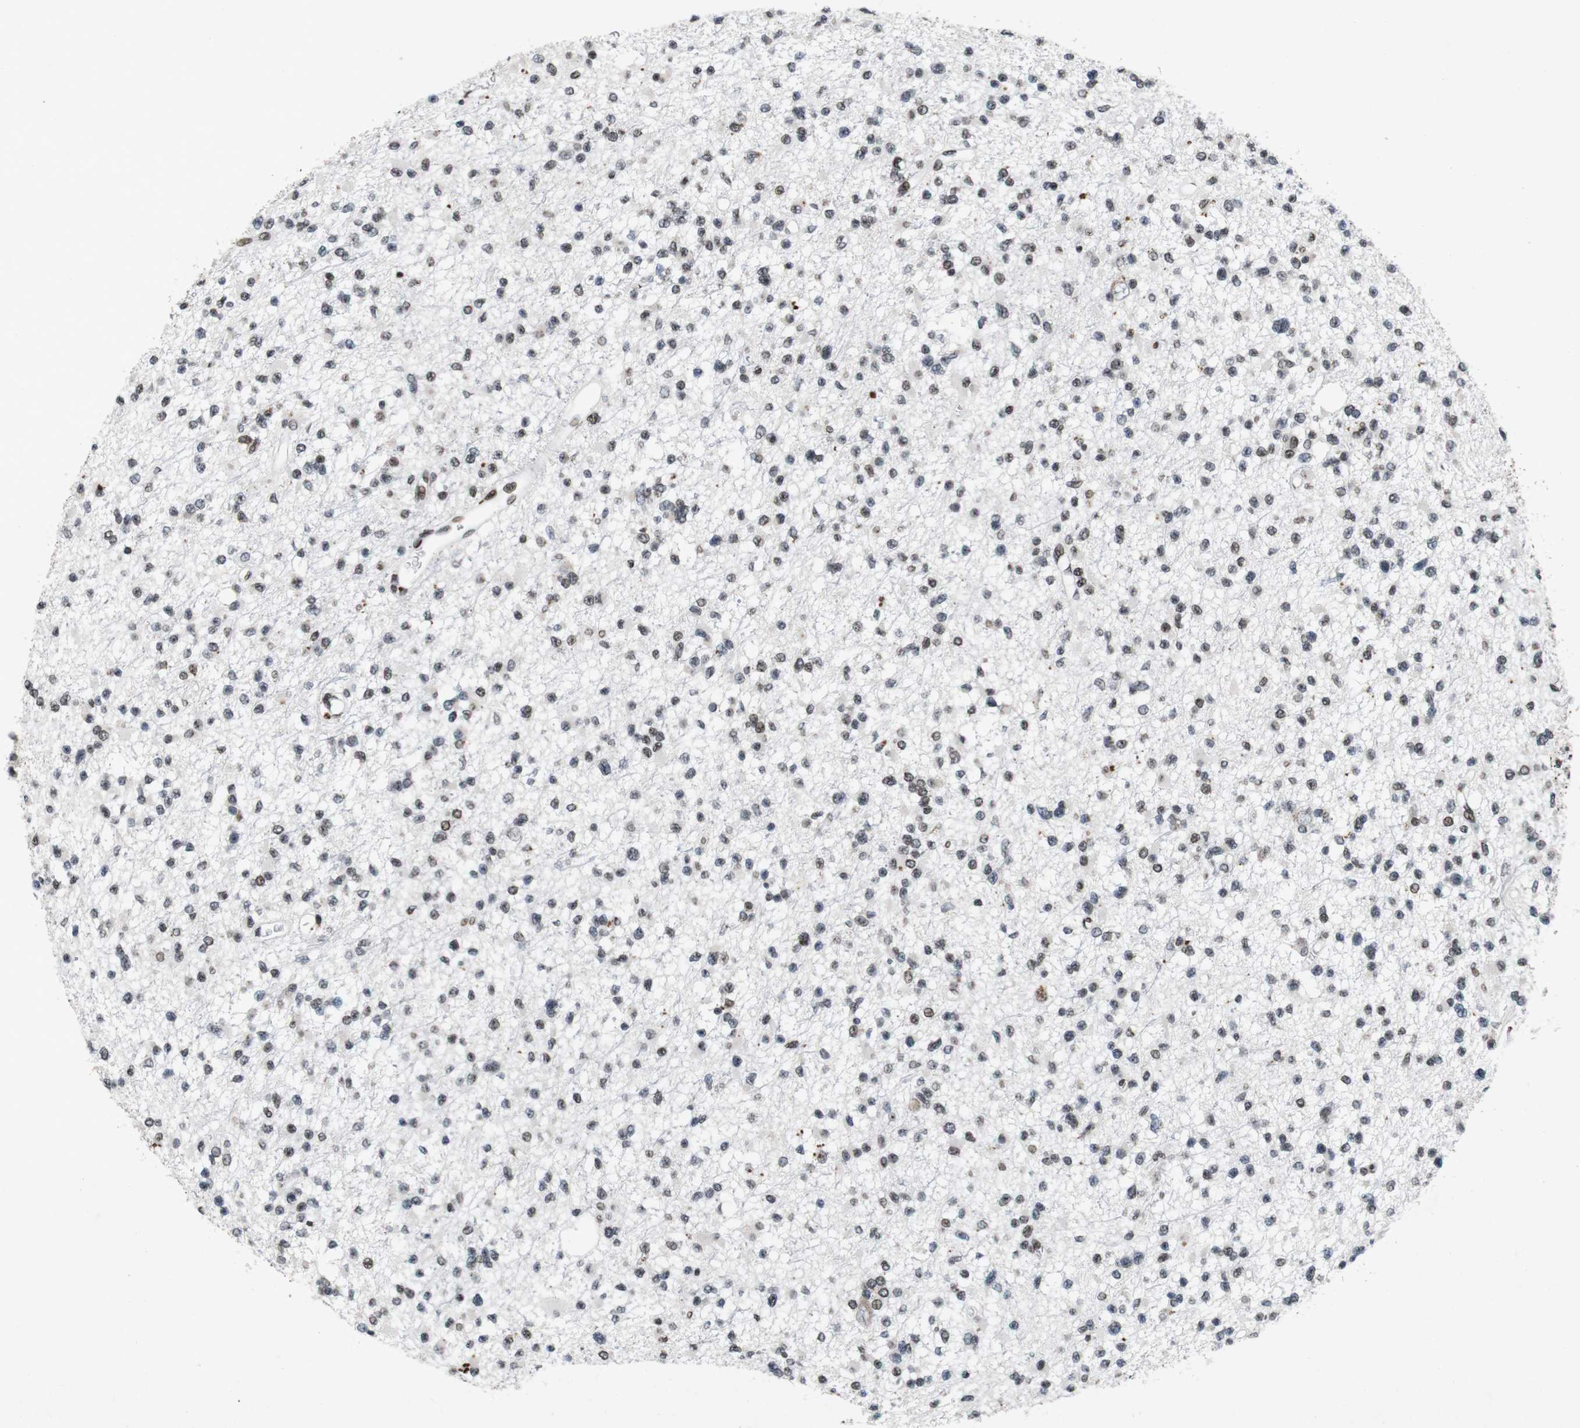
{"staining": {"intensity": "weak", "quantity": "25%-75%", "location": "nuclear"}, "tissue": "glioma", "cell_type": "Tumor cells", "image_type": "cancer", "snomed": [{"axis": "morphology", "description": "Glioma, malignant, Low grade"}, {"axis": "topography", "description": "Brain"}], "caption": "A brown stain highlights weak nuclear expression of a protein in human malignant low-grade glioma tumor cells.", "gene": "MAGEH1", "patient": {"sex": "female", "age": 22}}